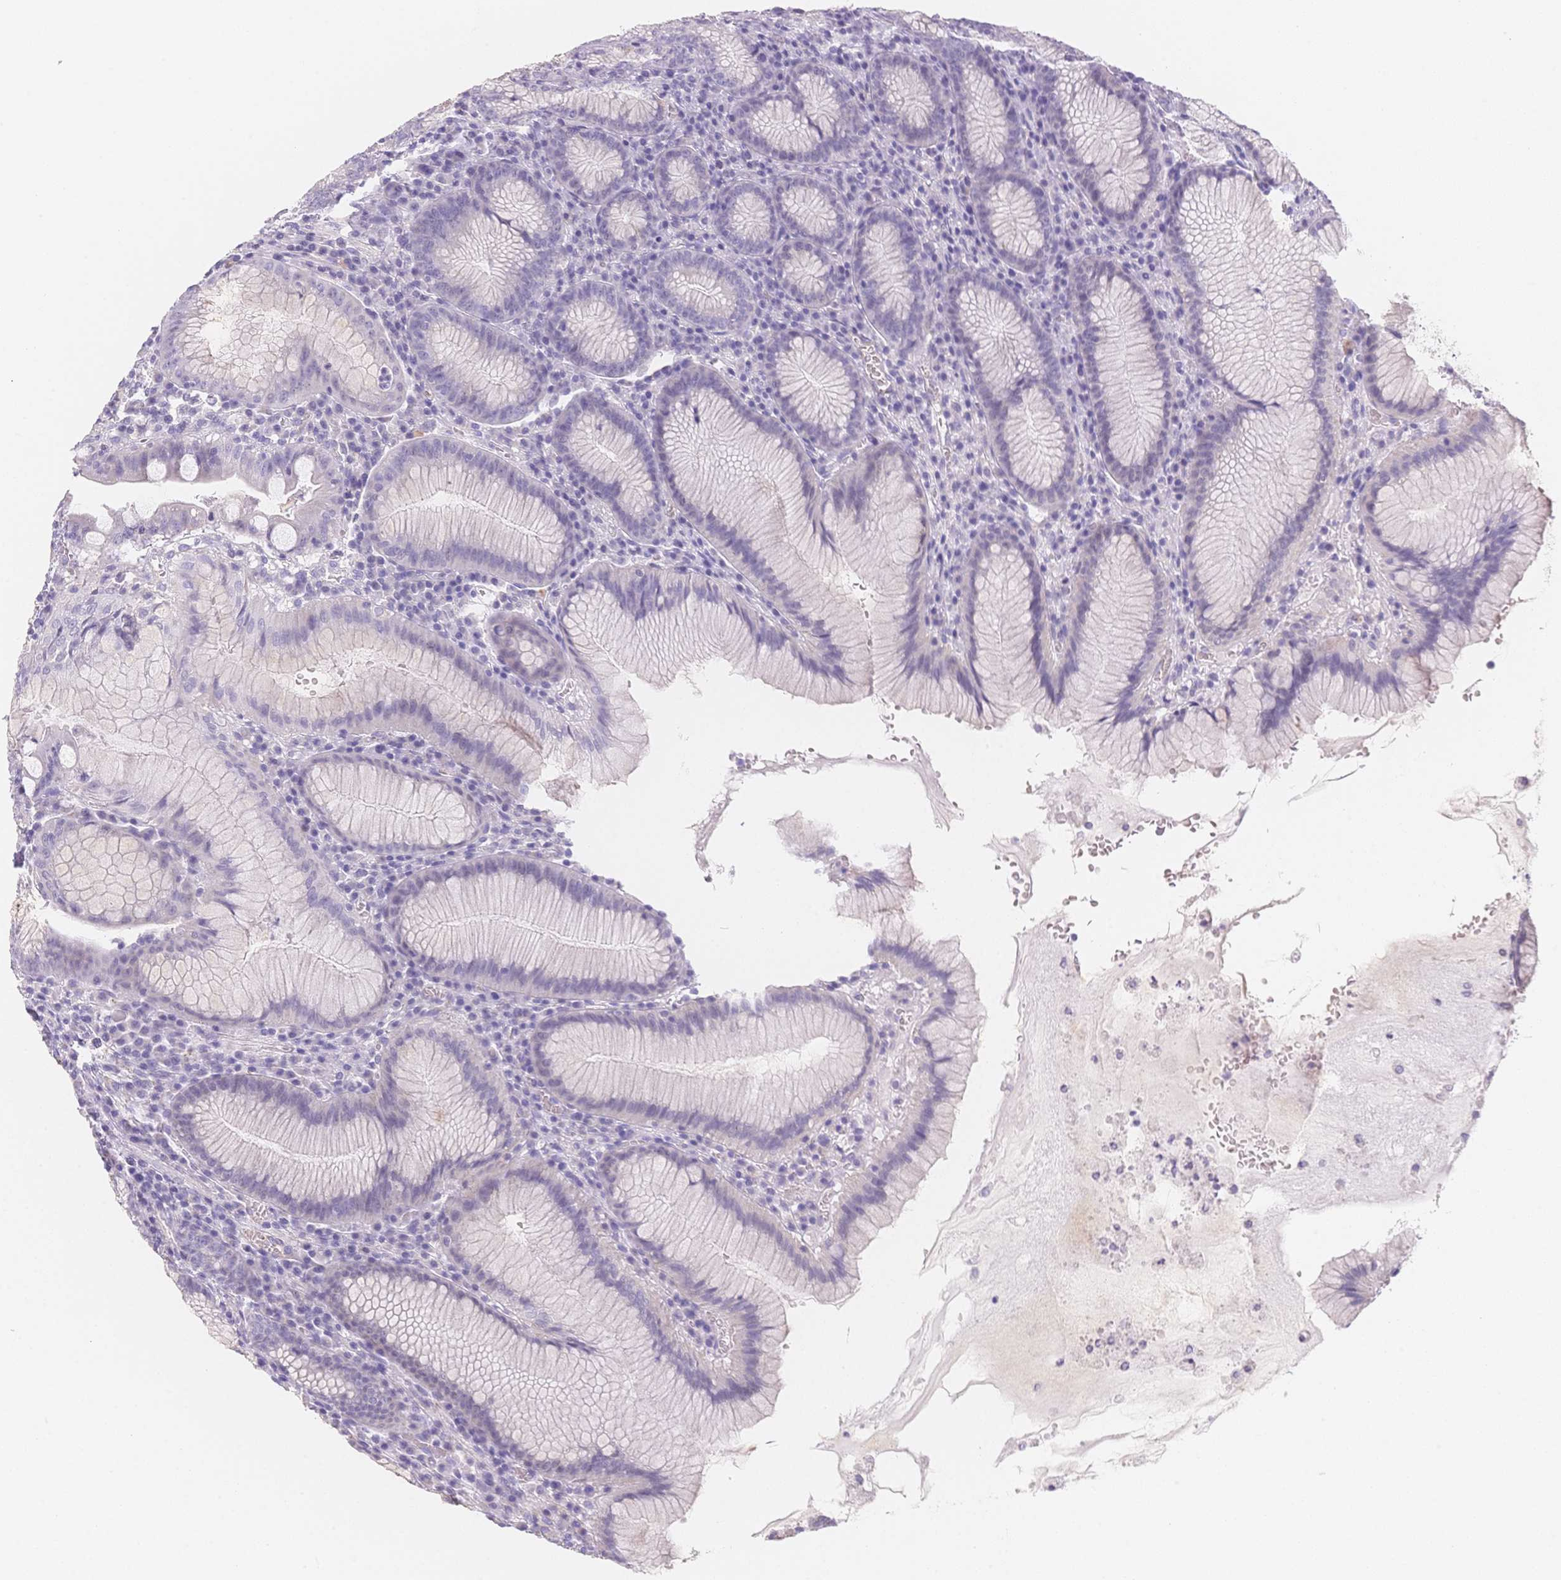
{"staining": {"intensity": "weak", "quantity": "<25%", "location": "cytoplasmic/membranous"}, "tissue": "stomach", "cell_type": "Glandular cells", "image_type": "normal", "snomed": [{"axis": "morphology", "description": "Normal tissue, NOS"}, {"axis": "topography", "description": "Stomach"}], "caption": "DAB (3,3'-diaminobenzidine) immunohistochemical staining of unremarkable human stomach shows no significant staining in glandular cells. (DAB (3,3'-diaminobenzidine) immunohistochemistry with hematoxylin counter stain).", "gene": "SMYD1", "patient": {"sex": "male", "age": 55}}